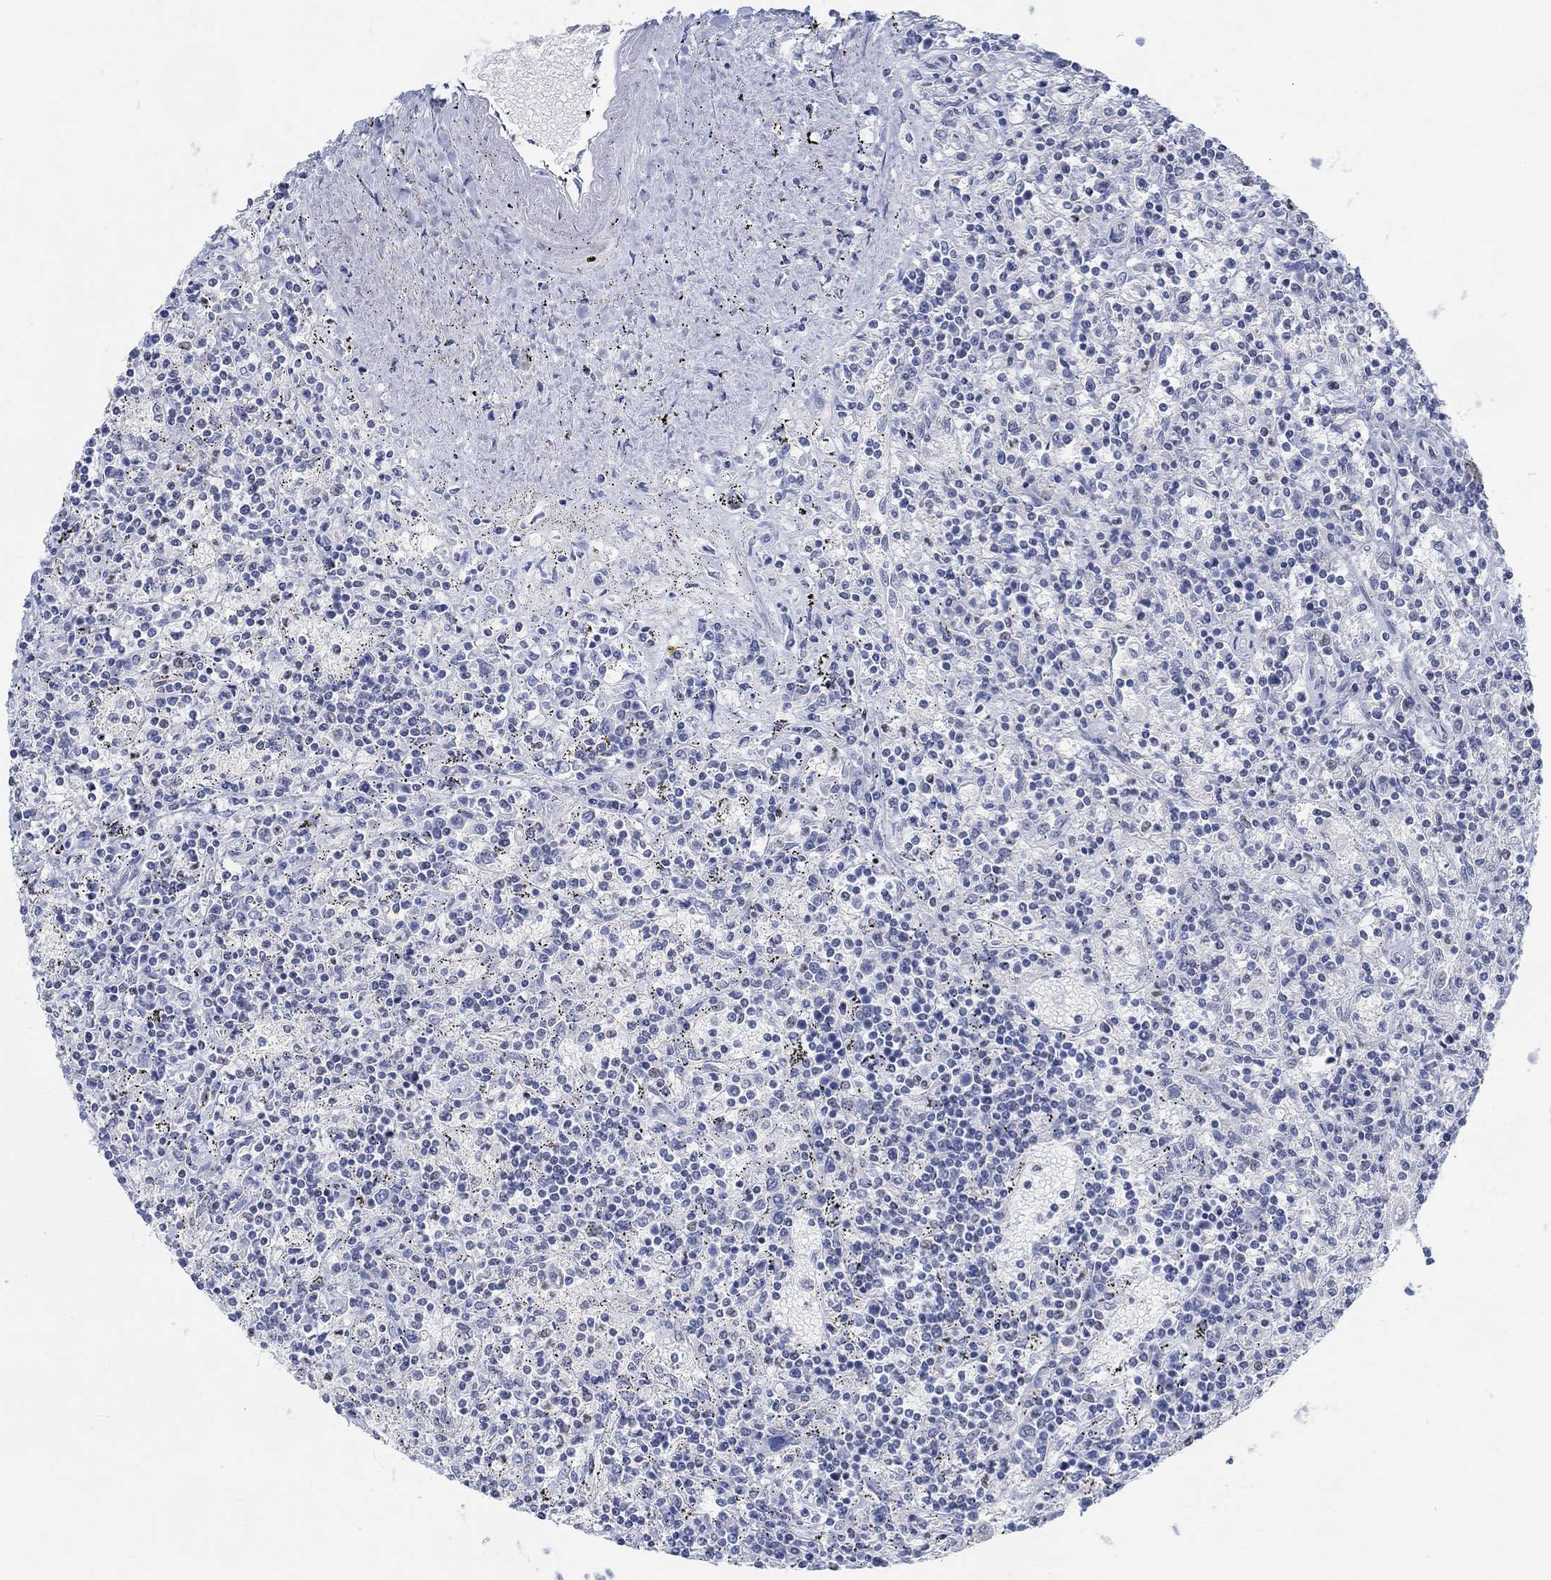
{"staining": {"intensity": "negative", "quantity": "none", "location": "none"}, "tissue": "lymphoma", "cell_type": "Tumor cells", "image_type": "cancer", "snomed": [{"axis": "morphology", "description": "Malignant lymphoma, non-Hodgkin's type, Low grade"}, {"axis": "topography", "description": "Spleen"}], "caption": "Immunohistochemistry (IHC) micrograph of neoplastic tissue: human lymphoma stained with DAB (3,3'-diaminobenzidine) shows no significant protein expression in tumor cells. The staining is performed using DAB (3,3'-diaminobenzidine) brown chromogen with nuclei counter-stained in using hematoxylin.", "gene": "KCNH8", "patient": {"sex": "male", "age": 62}}